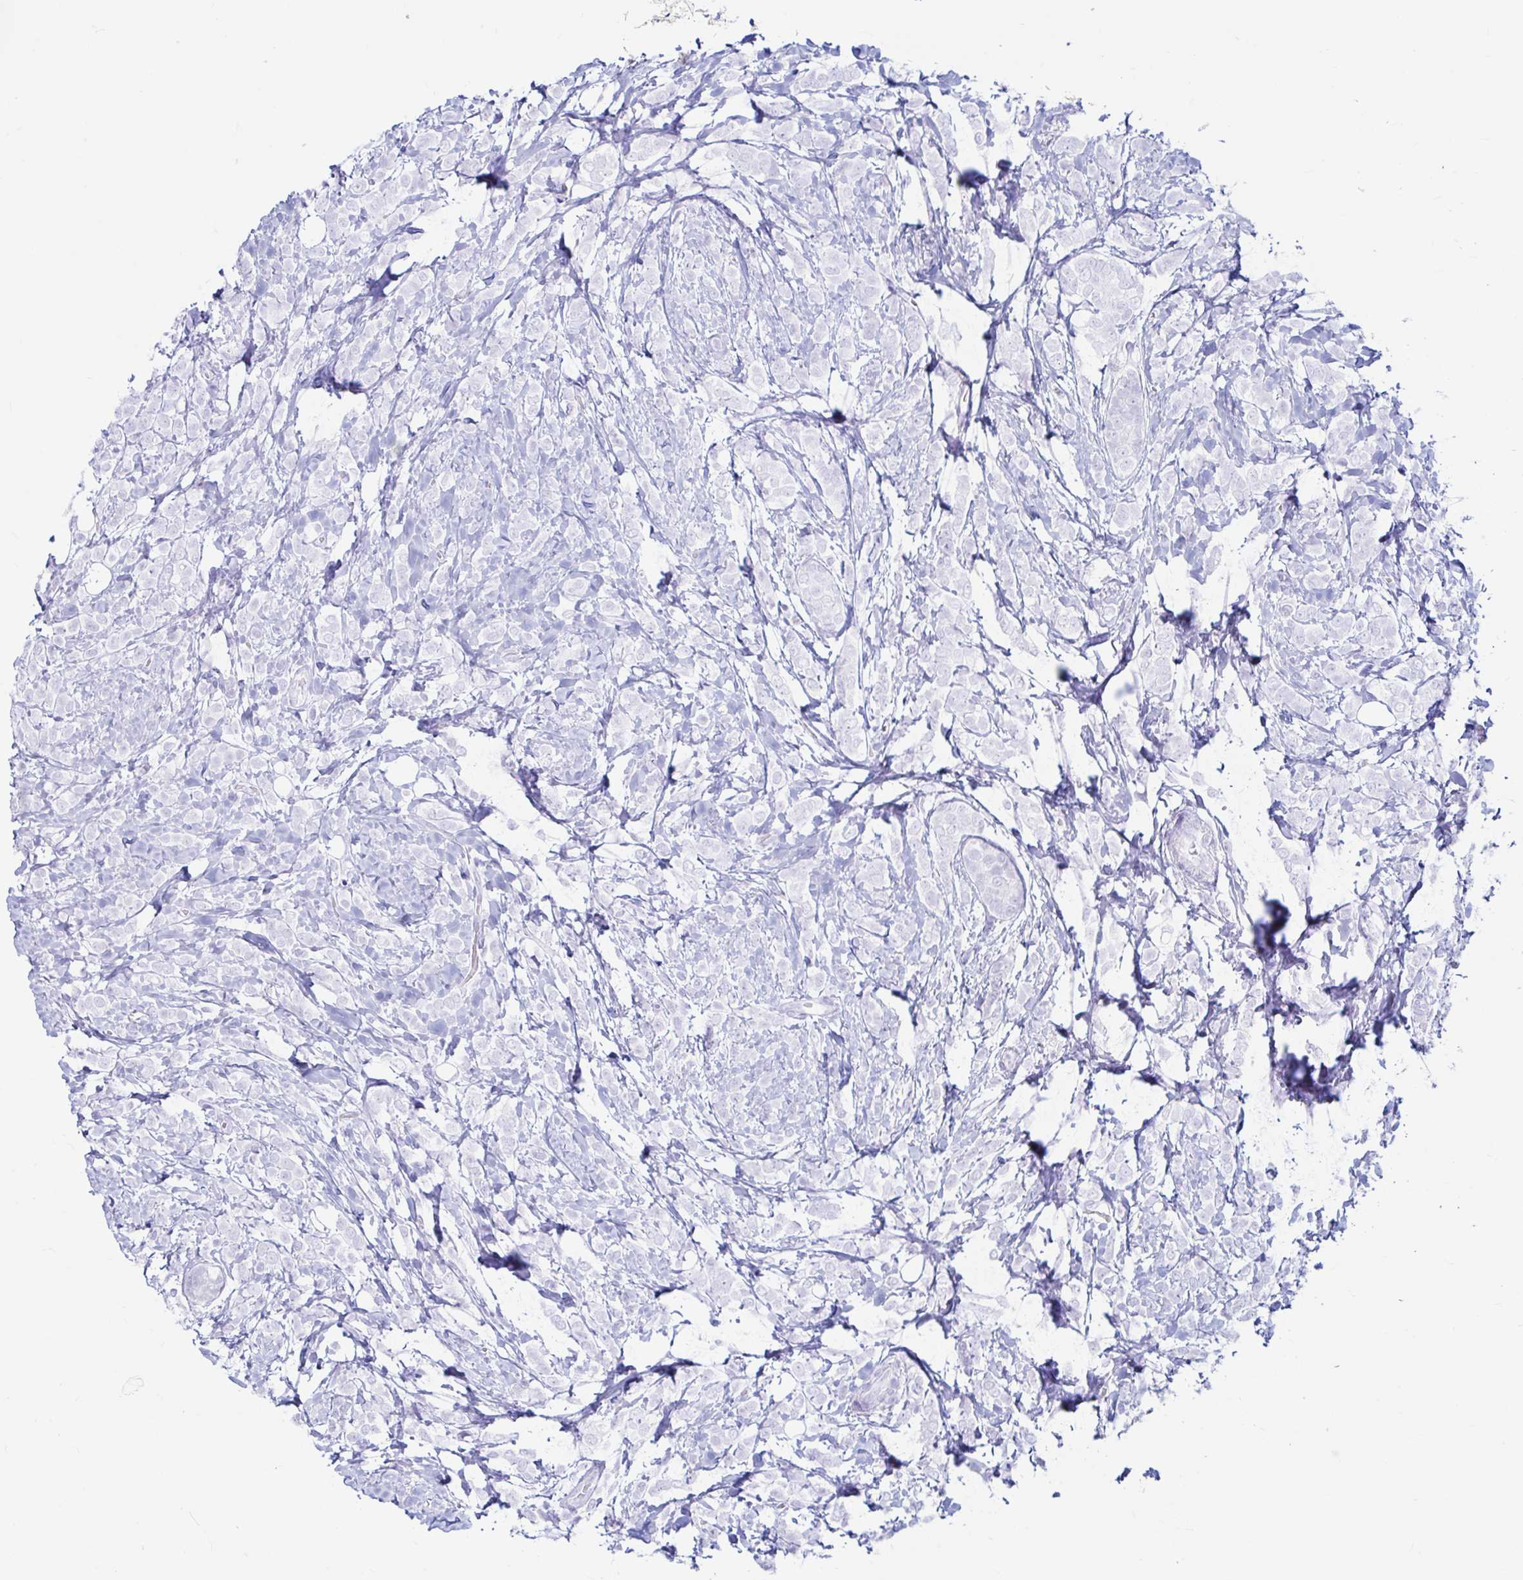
{"staining": {"intensity": "negative", "quantity": "none", "location": "none"}, "tissue": "breast cancer", "cell_type": "Tumor cells", "image_type": "cancer", "snomed": [{"axis": "morphology", "description": "Lobular carcinoma"}, {"axis": "topography", "description": "Breast"}], "caption": "Histopathology image shows no significant protein staining in tumor cells of breast cancer (lobular carcinoma).", "gene": "ERICH6", "patient": {"sex": "female", "age": 49}}